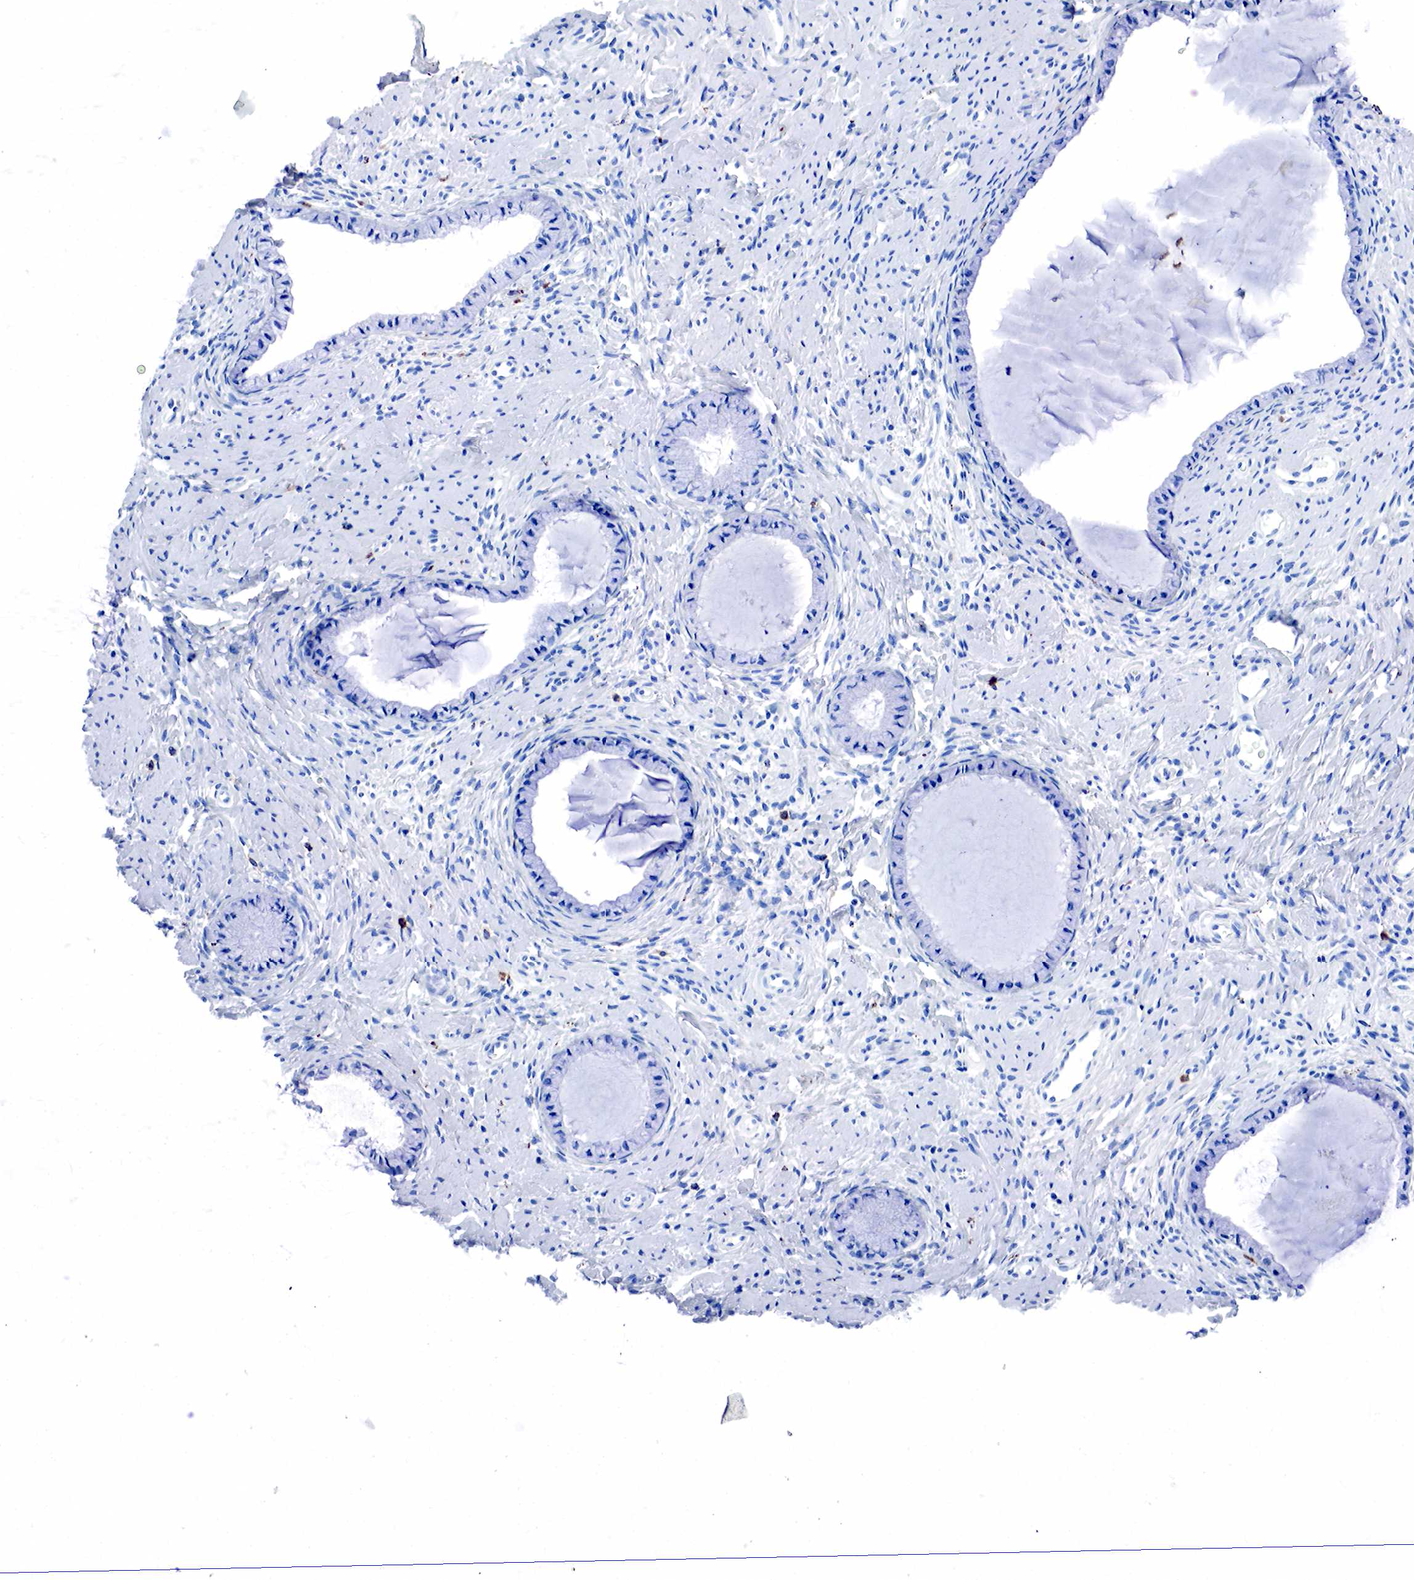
{"staining": {"intensity": "negative", "quantity": "none", "location": "none"}, "tissue": "cervix", "cell_type": "Glandular cells", "image_type": "normal", "snomed": [{"axis": "morphology", "description": "Normal tissue, NOS"}, {"axis": "topography", "description": "Cervix"}], "caption": "High magnification brightfield microscopy of normal cervix stained with DAB (brown) and counterstained with hematoxylin (blue): glandular cells show no significant positivity. (Stains: DAB (3,3'-diaminobenzidine) IHC with hematoxylin counter stain, Microscopy: brightfield microscopy at high magnification).", "gene": "CD68", "patient": {"sex": "female", "age": 70}}